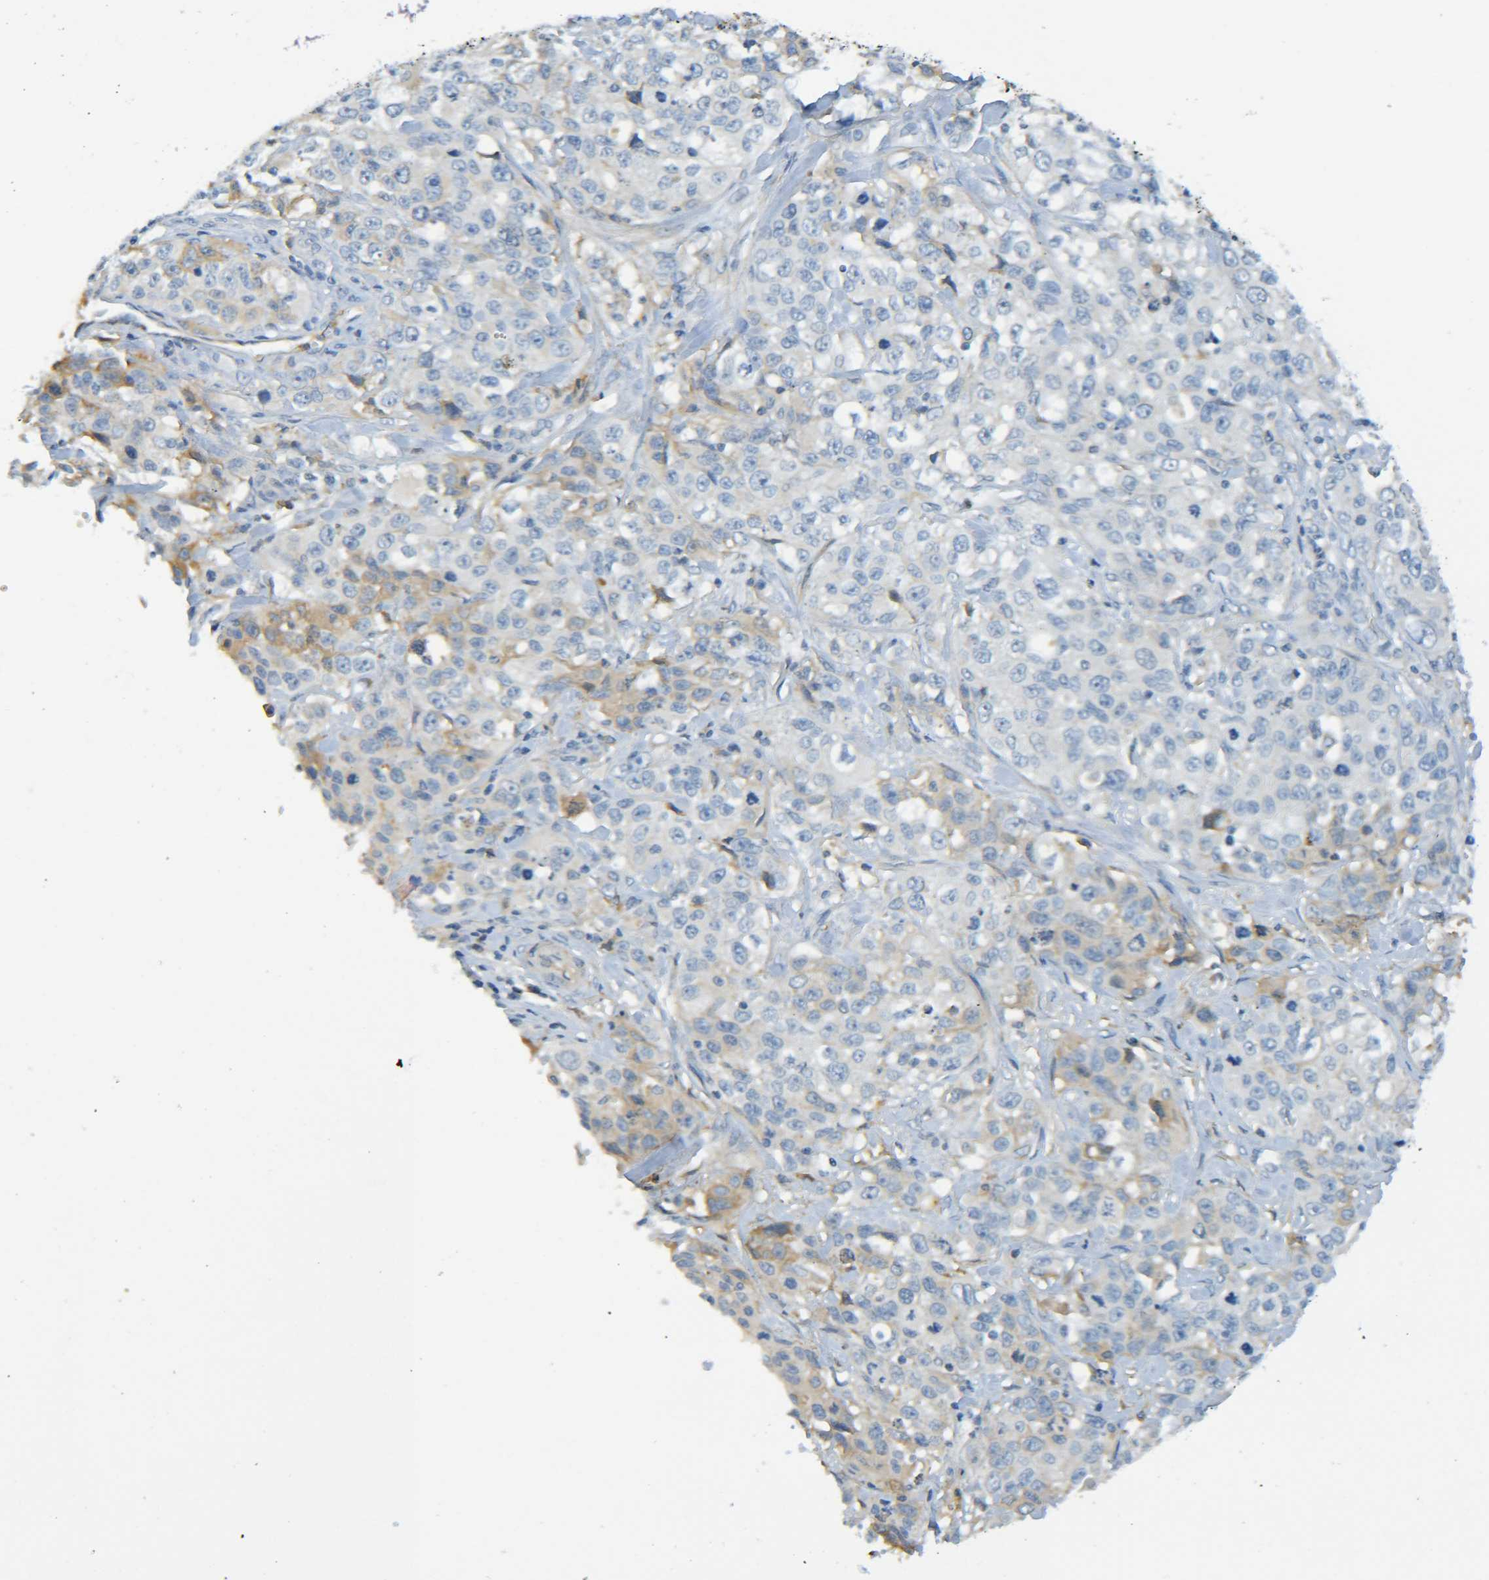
{"staining": {"intensity": "weak", "quantity": "<25%", "location": "cytoplasmic/membranous"}, "tissue": "stomach cancer", "cell_type": "Tumor cells", "image_type": "cancer", "snomed": [{"axis": "morphology", "description": "Normal tissue, NOS"}, {"axis": "morphology", "description": "Adenocarcinoma, NOS"}, {"axis": "topography", "description": "Stomach"}], "caption": "Immunohistochemistry photomicrograph of neoplastic tissue: stomach cancer (adenocarcinoma) stained with DAB displays no significant protein positivity in tumor cells.", "gene": "C1QA", "patient": {"sex": "male", "age": 48}}